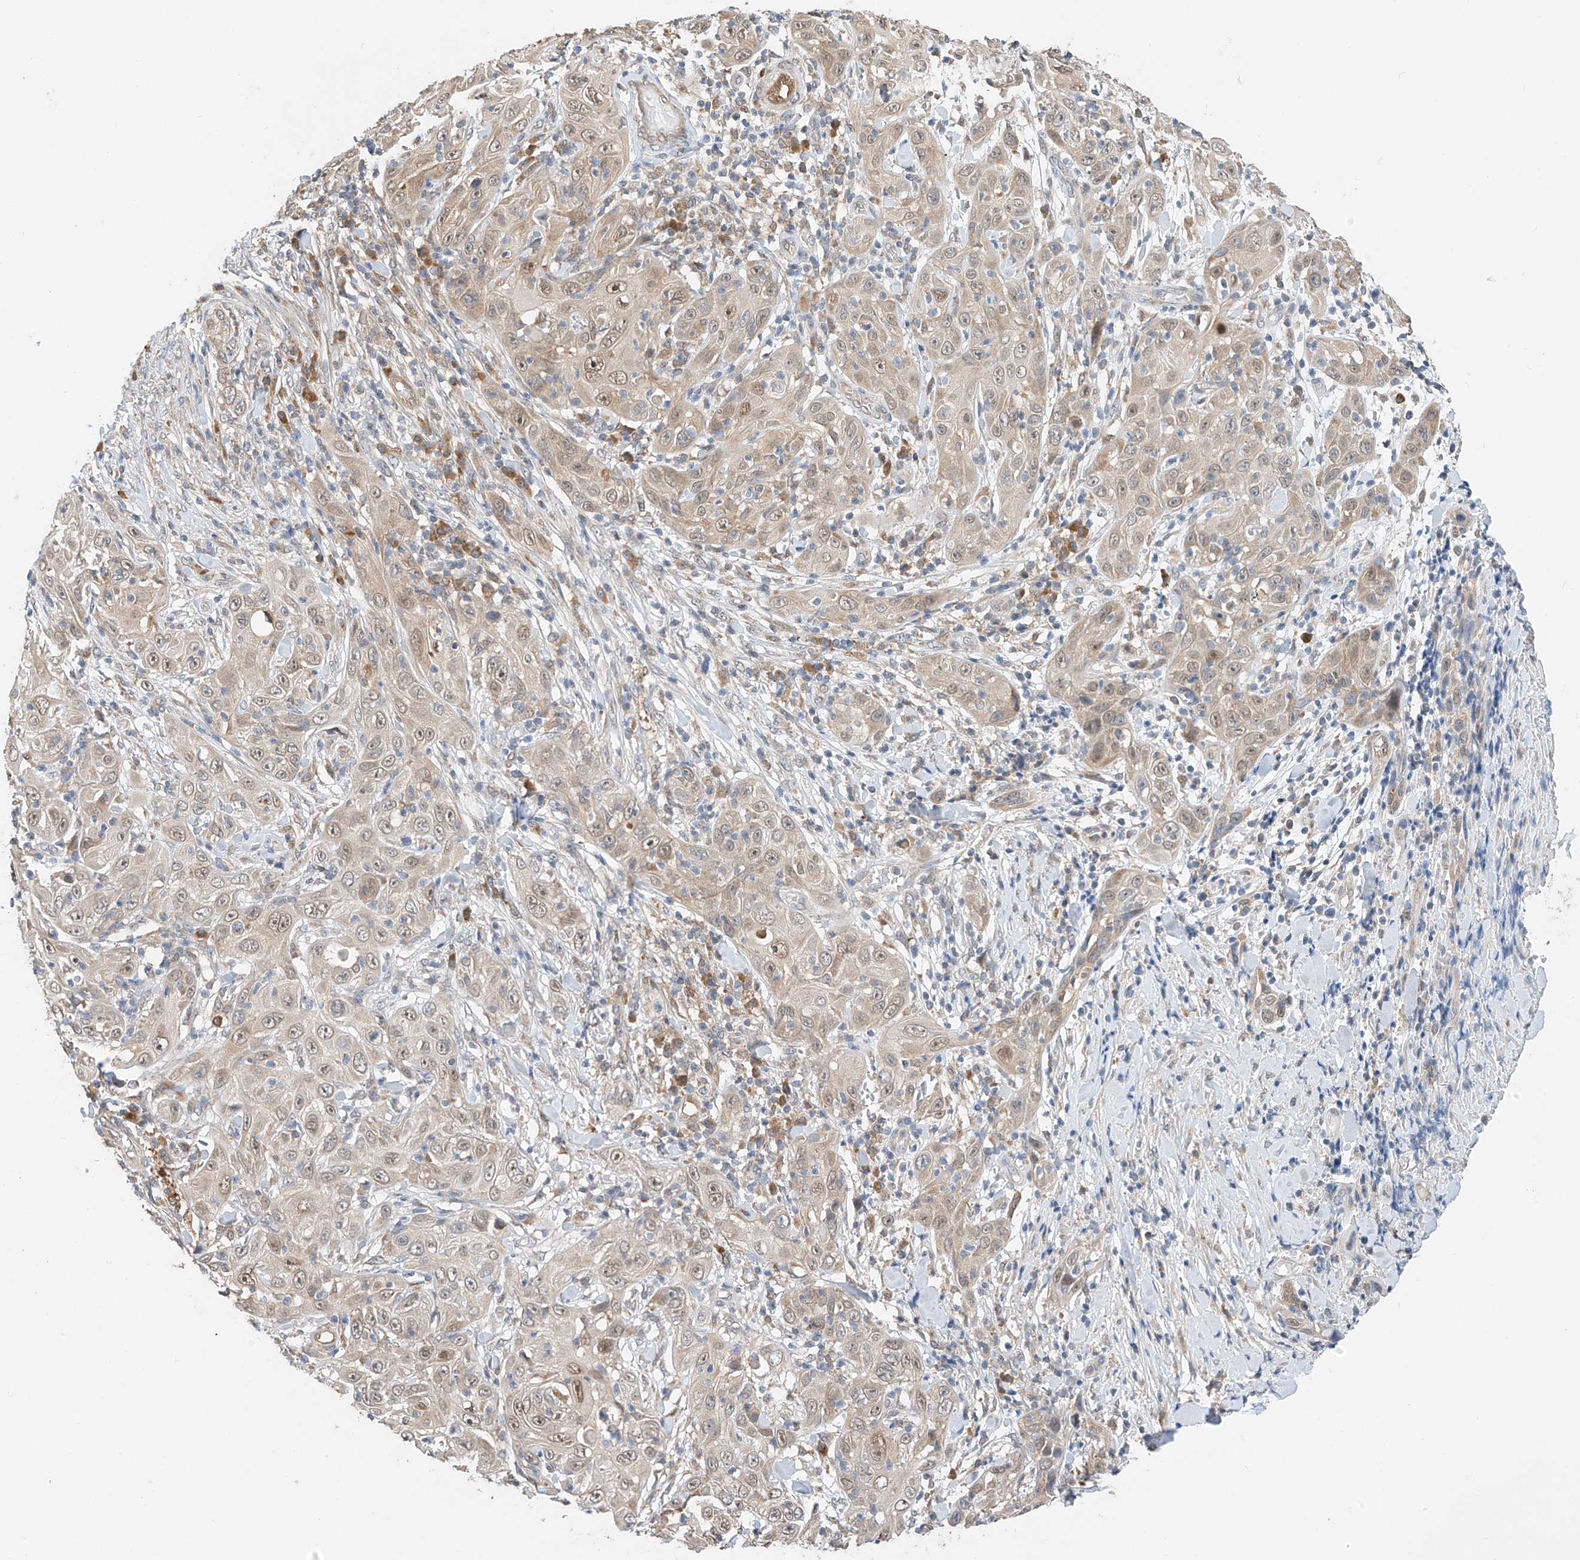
{"staining": {"intensity": "weak", "quantity": ">75%", "location": "cytoplasmic/membranous,nuclear"}, "tissue": "skin cancer", "cell_type": "Tumor cells", "image_type": "cancer", "snomed": [{"axis": "morphology", "description": "Squamous cell carcinoma, NOS"}, {"axis": "topography", "description": "Skin"}], "caption": "Human skin cancer (squamous cell carcinoma) stained for a protein (brown) displays weak cytoplasmic/membranous and nuclear positive staining in approximately >75% of tumor cells.", "gene": "PPA2", "patient": {"sex": "female", "age": 88}}